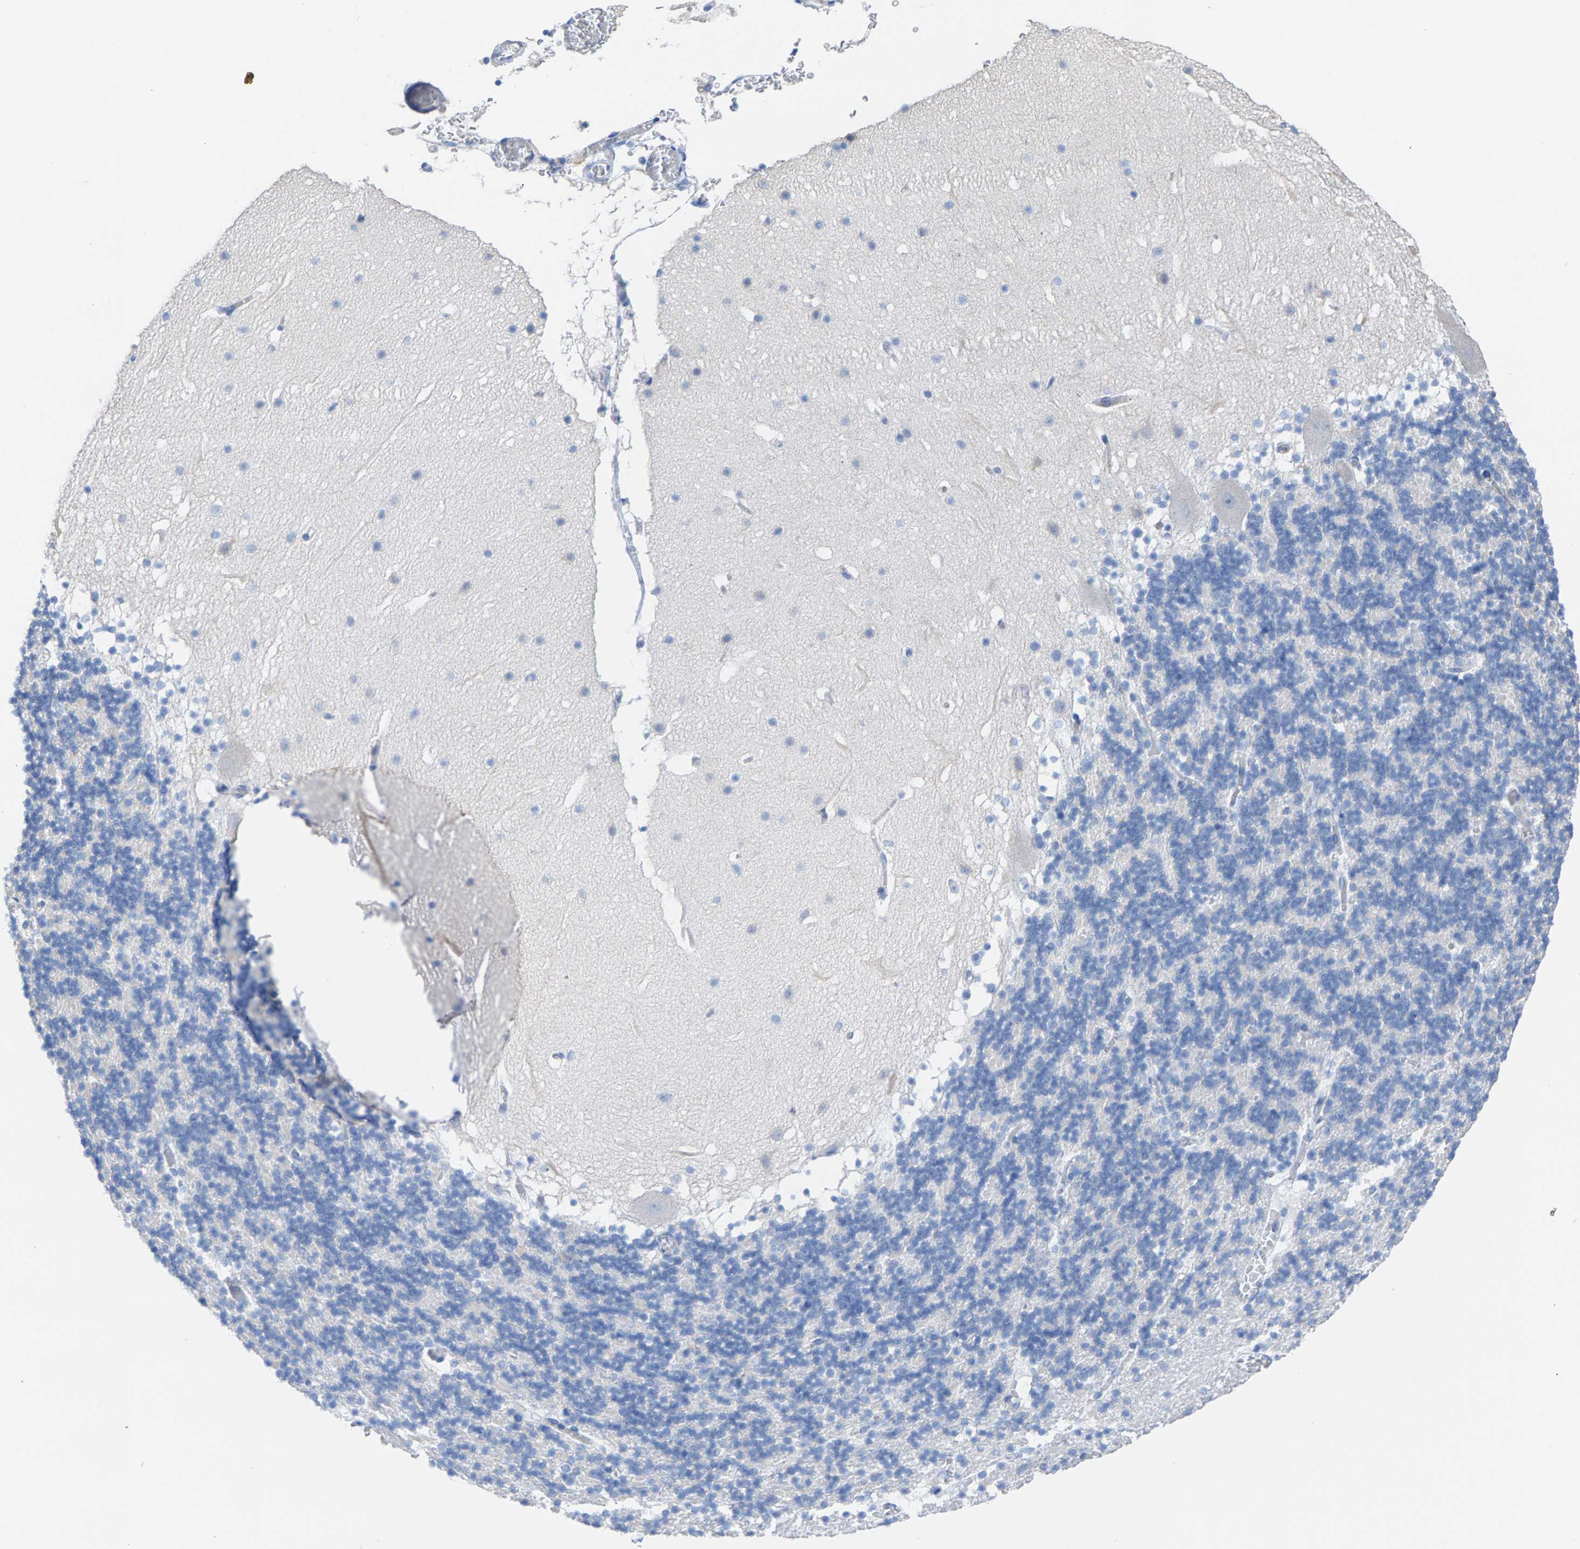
{"staining": {"intensity": "negative", "quantity": "none", "location": "none"}, "tissue": "cerebellum", "cell_type": "Cells in granular layer", "image_type": "normal", "snomed": [{"axis": "morphology", "description": "Normal tissue, NOS"}, {"axis": "topography", "description": "Cerebellum"}], "caption": "Immunohistochemistry micrograph of unremarkable cerebellum stained for a protein (brown), which reveals no expression in cells in granular layer.", "gene": "CPA1", "patient": {"sex": "male", "age": 45}}